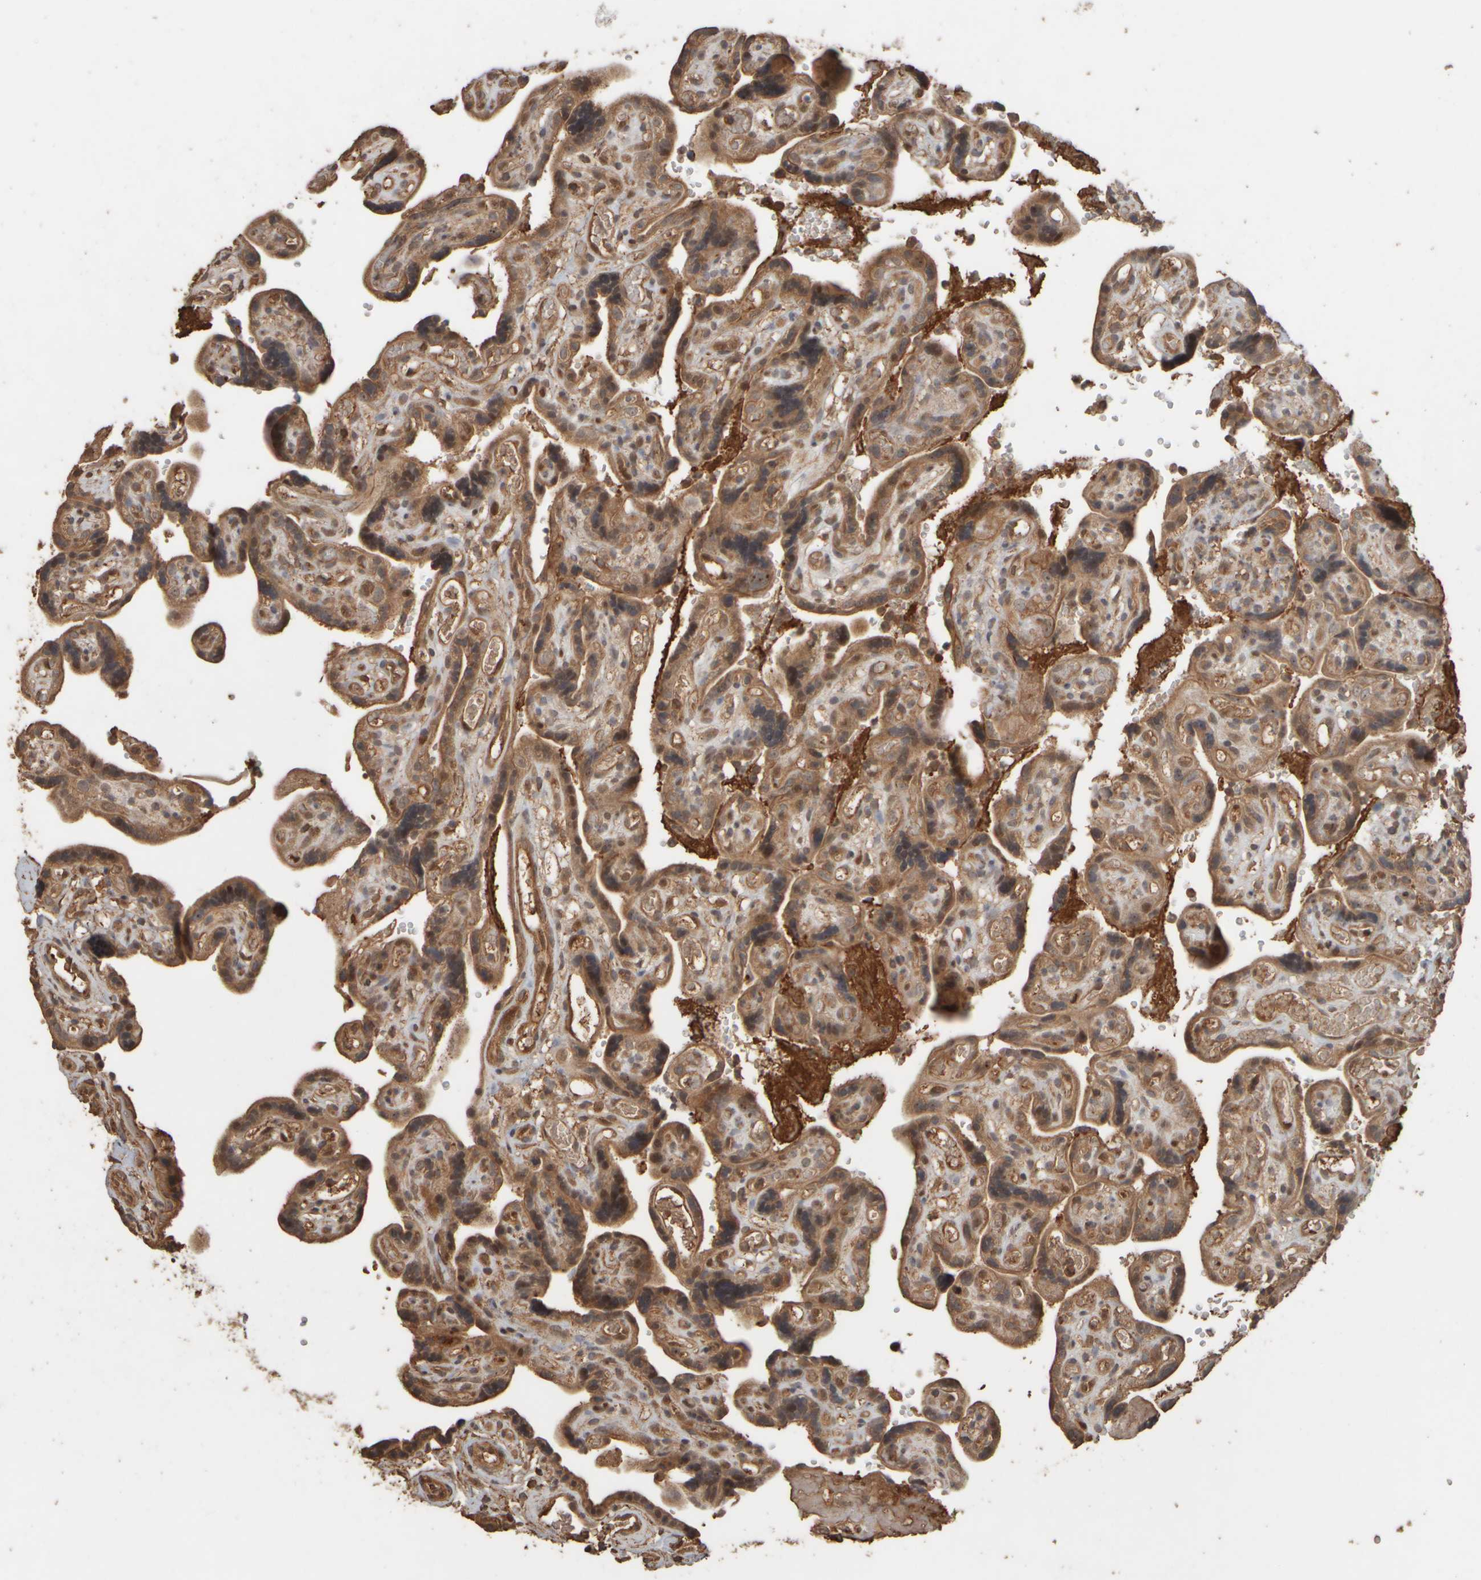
{"staining": {"intensity": "moderate", "quantity": ">75%", "location": "cytoplasmic/membranous,nuclear"}, "tissue": "placenta", "cell_type": "Trophoblastic cells", "image_type": "normal", "snomed": [{"axis": "morphology", "description": "Normal tissue, NOS"}, {"axis": "topography", "description": "Placenta"}], "caption": "DAB immunohistochemical staining of normal human placenta shows moderate cytoplasmic/membranous,nuclear protein staining in about >75% of trophoblastic cells. (DAB (3,3'-diaminobenzidine) IHC with brightfield microscopy, high magnification).", "gene": "SPHK1", "patient": {"sex": "female", "age": 30}}